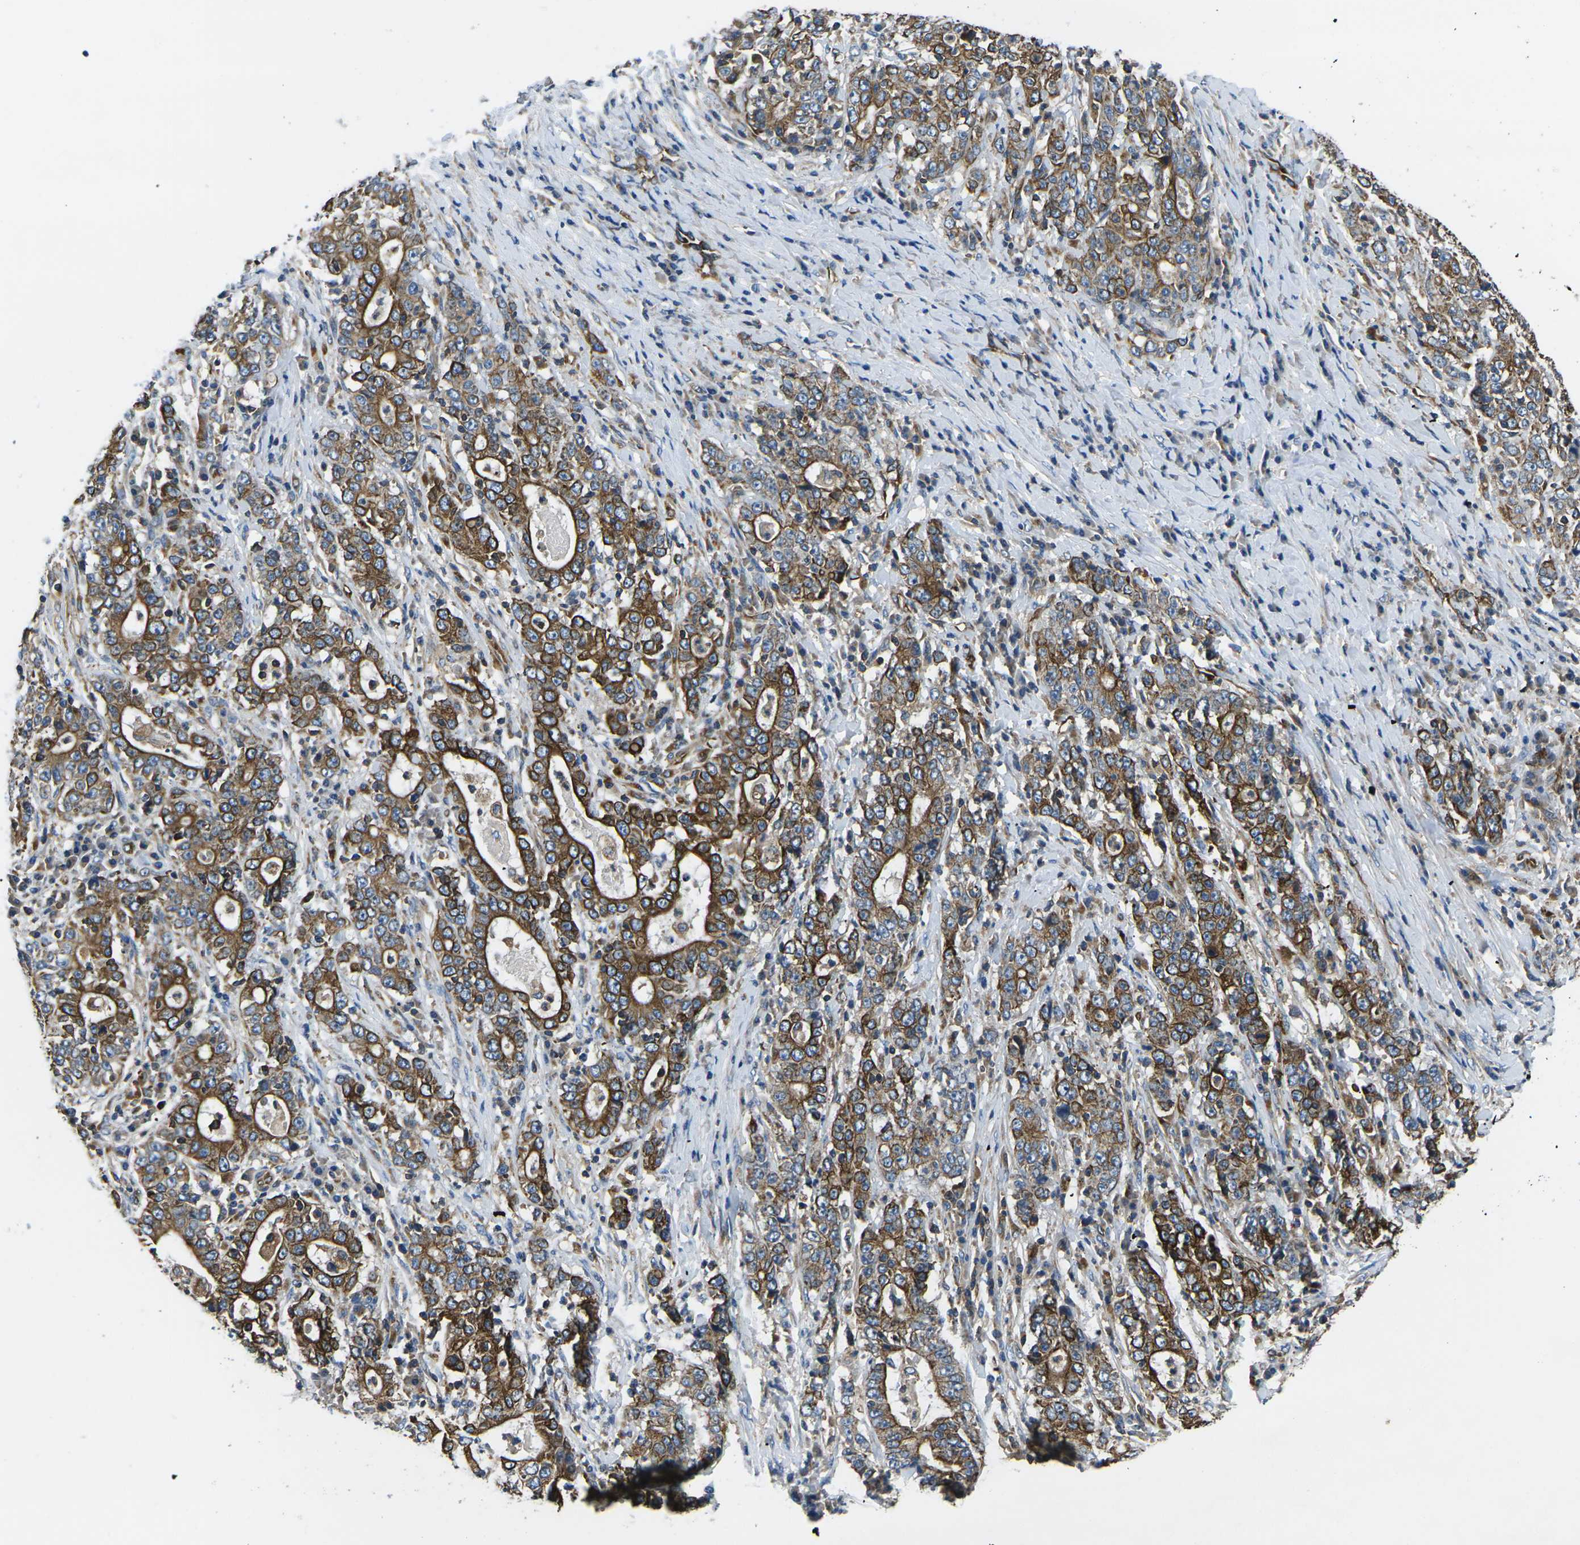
{"staining": {"intensity": "moderate", "quantity": ">75%", "location": "cytoplasmic/membranous"}, "tissue": "stomach cancer", "cell_type": "Tumor cells", "image_type": "cancer", "snomed": [{"axis": "morphology", "description": "Normal tissue, NOS"}, {"axis": "morphology", "description": "Adenocarcinoma, NOS"}, {"axis": "topography", "description": "Stomach, upper"}, {"axis": "topography", "description": "Stomach"}], "caption": "Stomach cancer was stained to show a protein in brown. There is medium levels of moderate cytoplasmic/membranous positivity in about >75% of tumor cells.", "gene": "KCNJ15", "patient": {"sex": "male", "age": 59}}